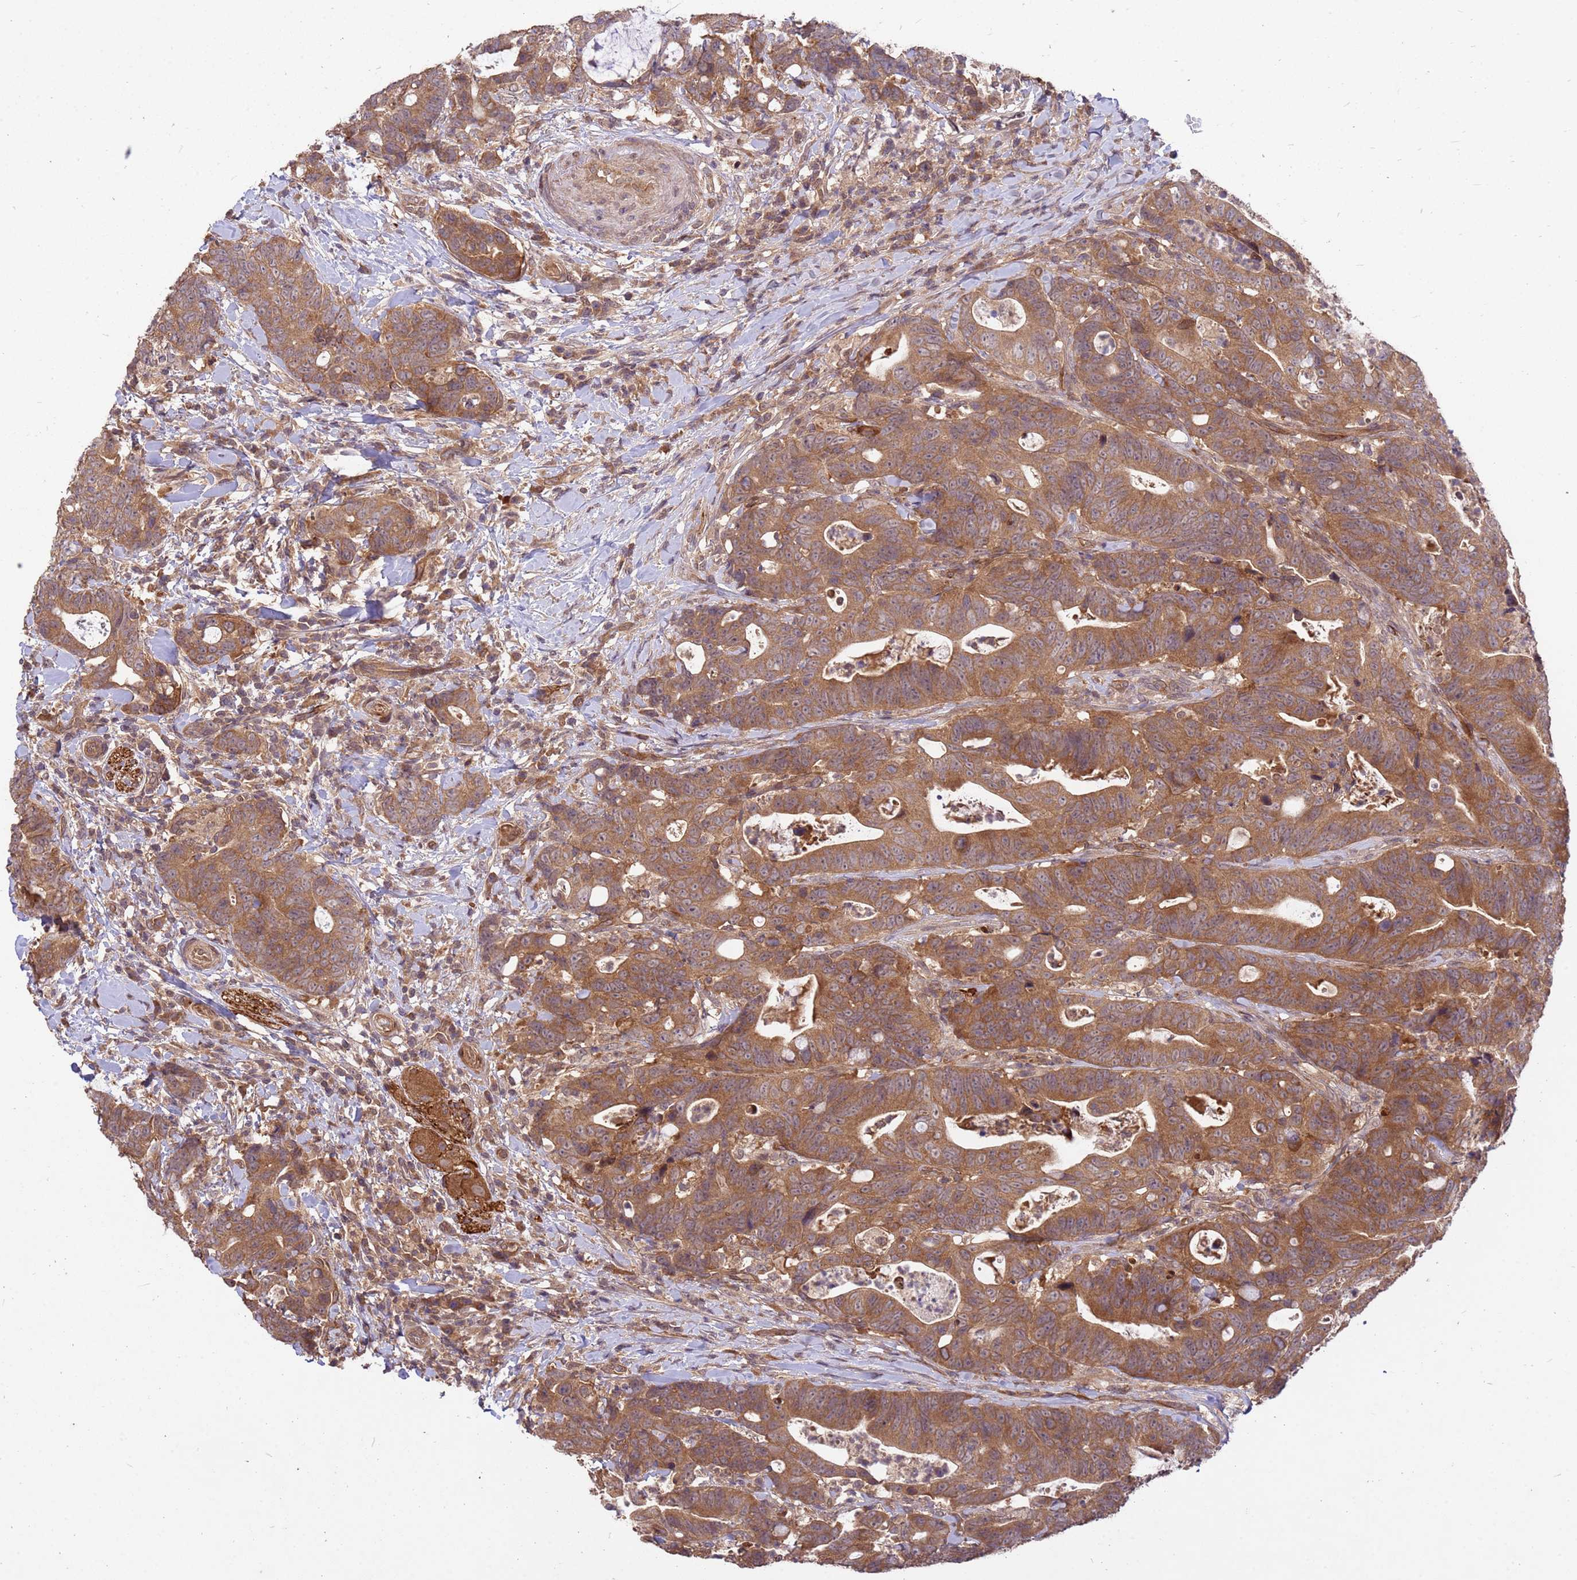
{"staining": {"intensity": "moderate", "quantity": ">75%", "location": "cytoplasmic/membranous"}, "tissue": "colorectal cancer", "cell_type": "Tumor cells", "image_type": "cancer", "snomed": [{"axis": "morphology", "description": "Adenocarcinoma, NOS"}, {"axis": "topography", "description": "Colon"}], "caption": "Protein expression analysis of colorectal cancer exhibits moderate cytoplasmic/membranous positivity in approximately >75% of tumor cells.", "gene": "PPP2CB", "patient": {"sex": "female", "age": 82}}